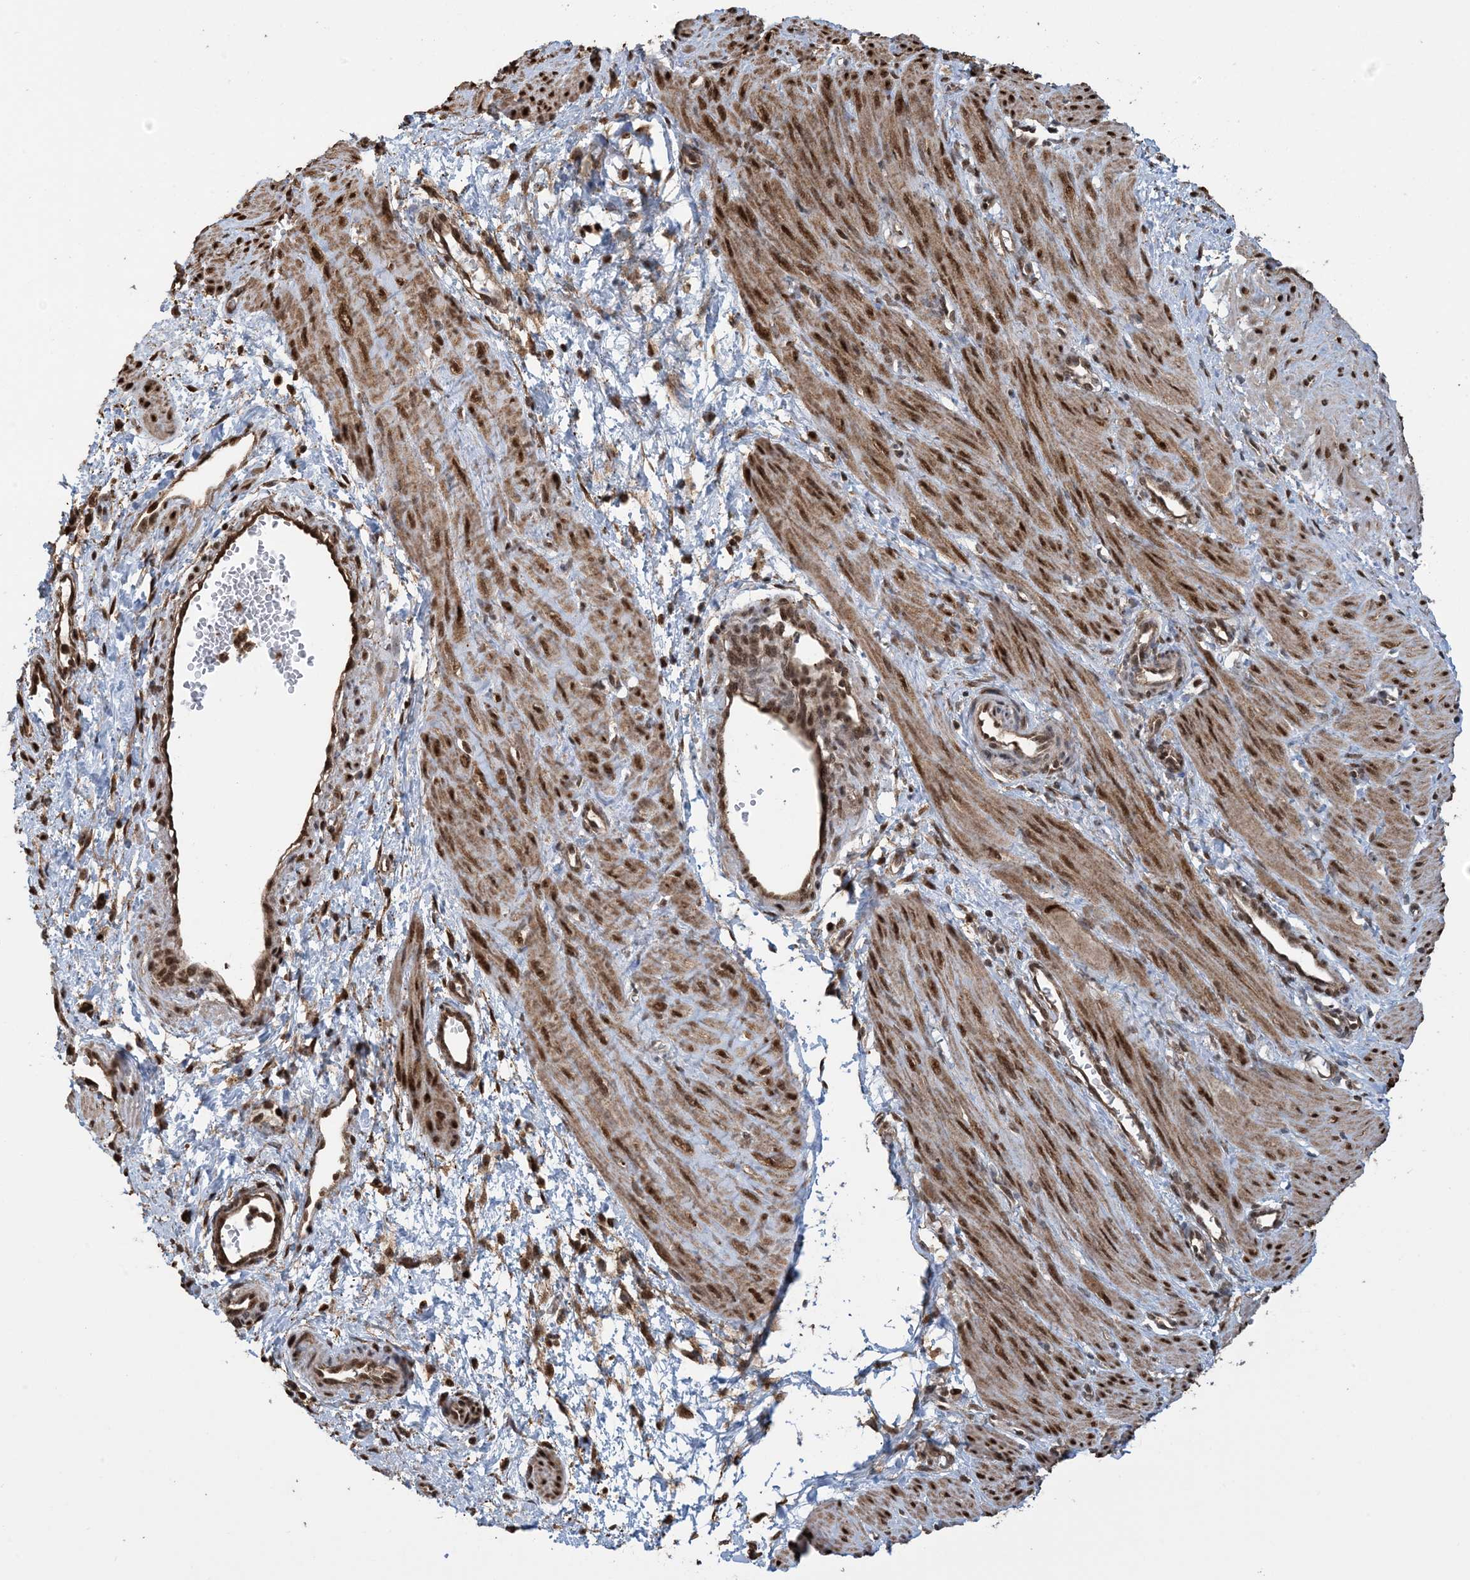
{"staining": {"intensity": "moderate", "quantity": ">75%", "location": "cytoplasmic/membranous,nuclear"}, "tissue": "smooth muscle", "cell_type": "Smooth muscle cells", "image_type": "normal", "snomed": [{"axis": "morphology", "description": "Normal tissue, NOS"}, {"axis": "topography", "description": "Endometrium"}], "caption": "High-magnification brightfield microscopy of unremarkable smooth muscle stained with DAB (brown) and counterstained with hematoxylin (blue). smooth muscle cells exhibit moderate cytoplasmic/membranous,nuclear staining is present in about>75% of cells. (DAB (3,3'-diaminobenzidine) IHC, brown staining for protein, blue staining for nuclei).", "gene": "HSPA1A", "patient": {"sex": "female", "age": 33}}